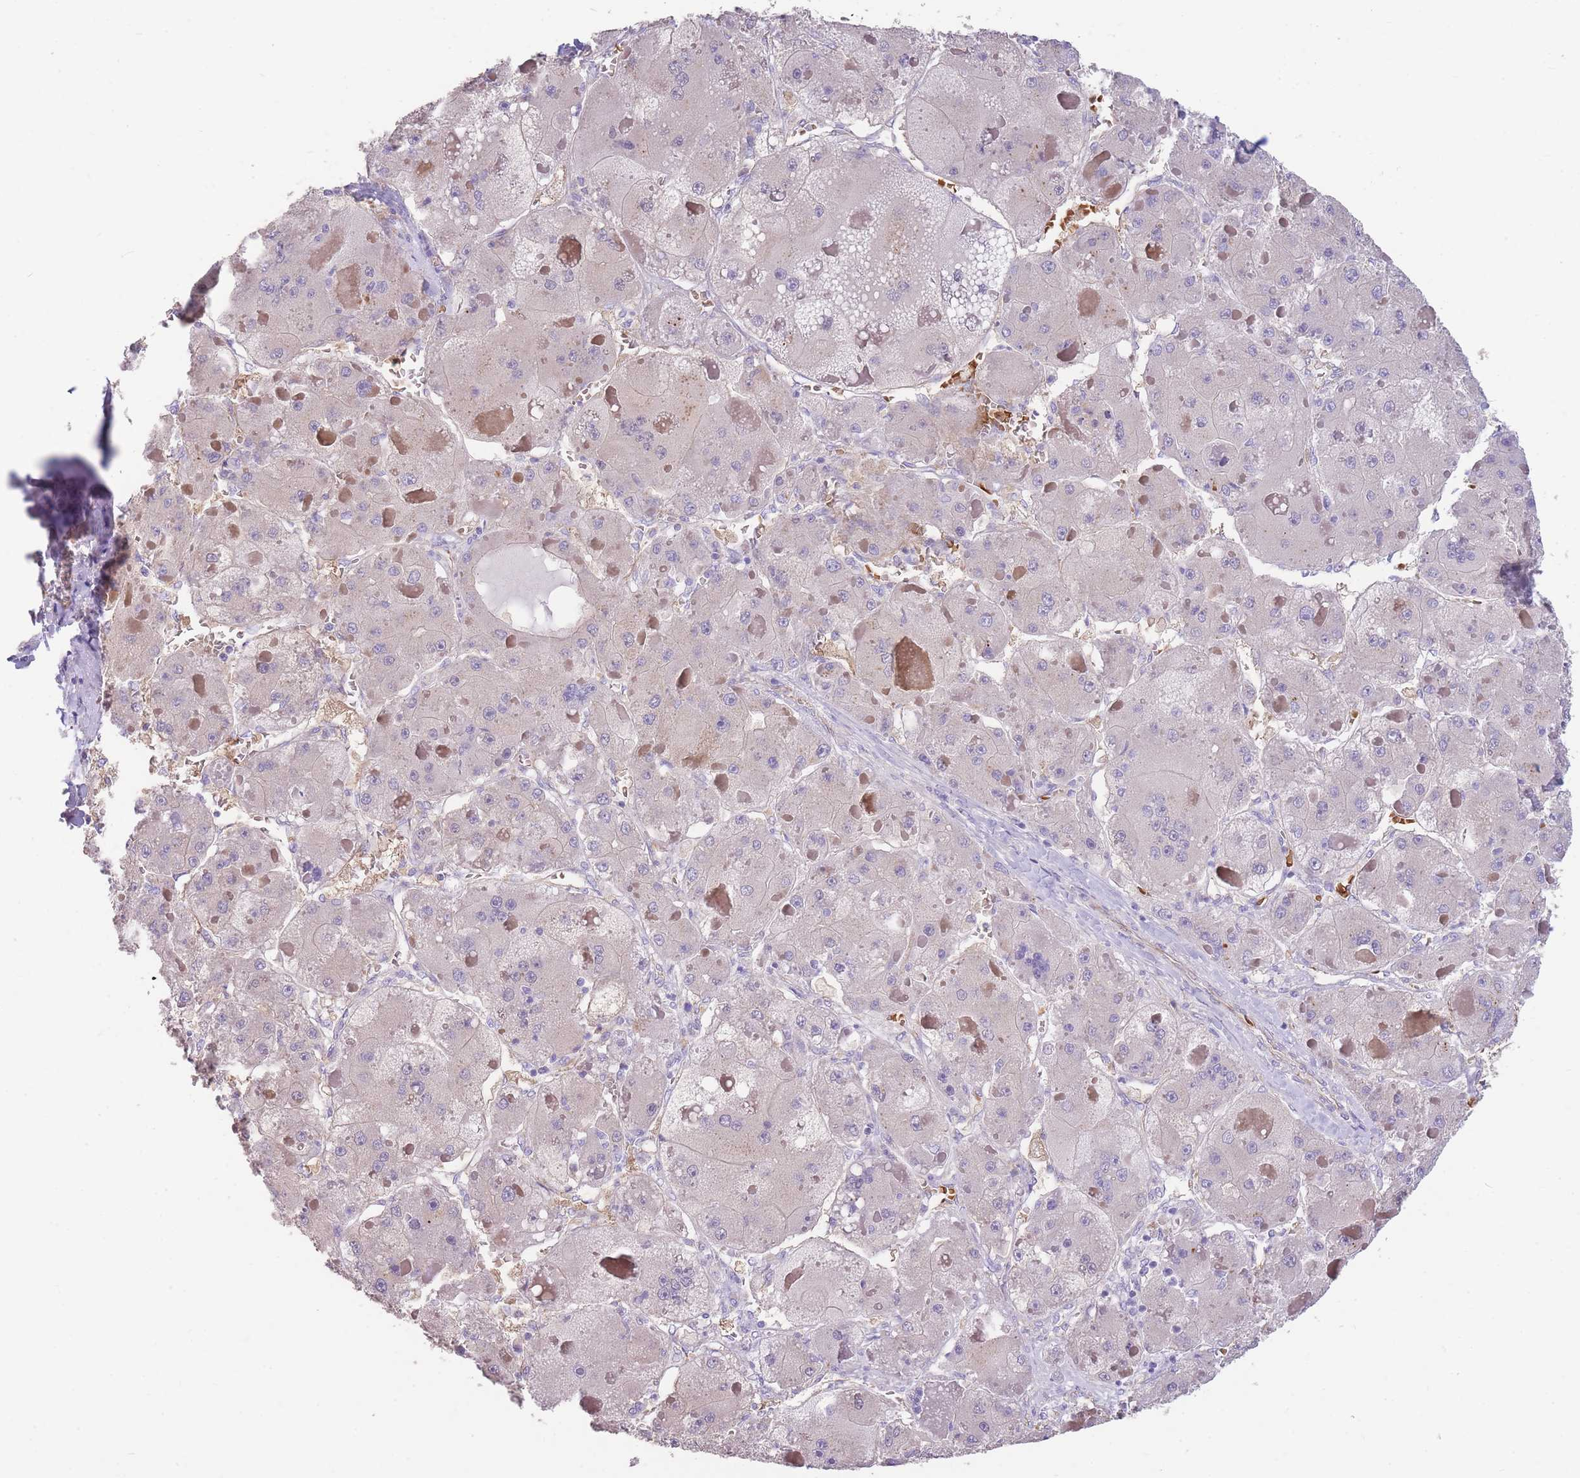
{"staining": {"intensity": "negative", "quantity": "none", "location": "none"}, "tissue": "liver cancer", "cell_type": "Tumor cells", "image_type": "cancer", "snomed": [{"axis": "morphology", "description": "Carcinoma, Hepatocellular, NOS"}, {"axis": "topography", "description": "Liver"}], "caption": "Immunohistochemistry (IHC) photomicrograph of neoplastic tissue: human liver cancer stained with DAB (3,3'-diaminobenzidine) reveals no significant protein staining in tumor cells. The staining is performed using DAB brown chromogen with nuclei counter-stained in using hematoxylin.", "gene": "ANKRD53", "patient": {"sex": "female", "age": 73}}